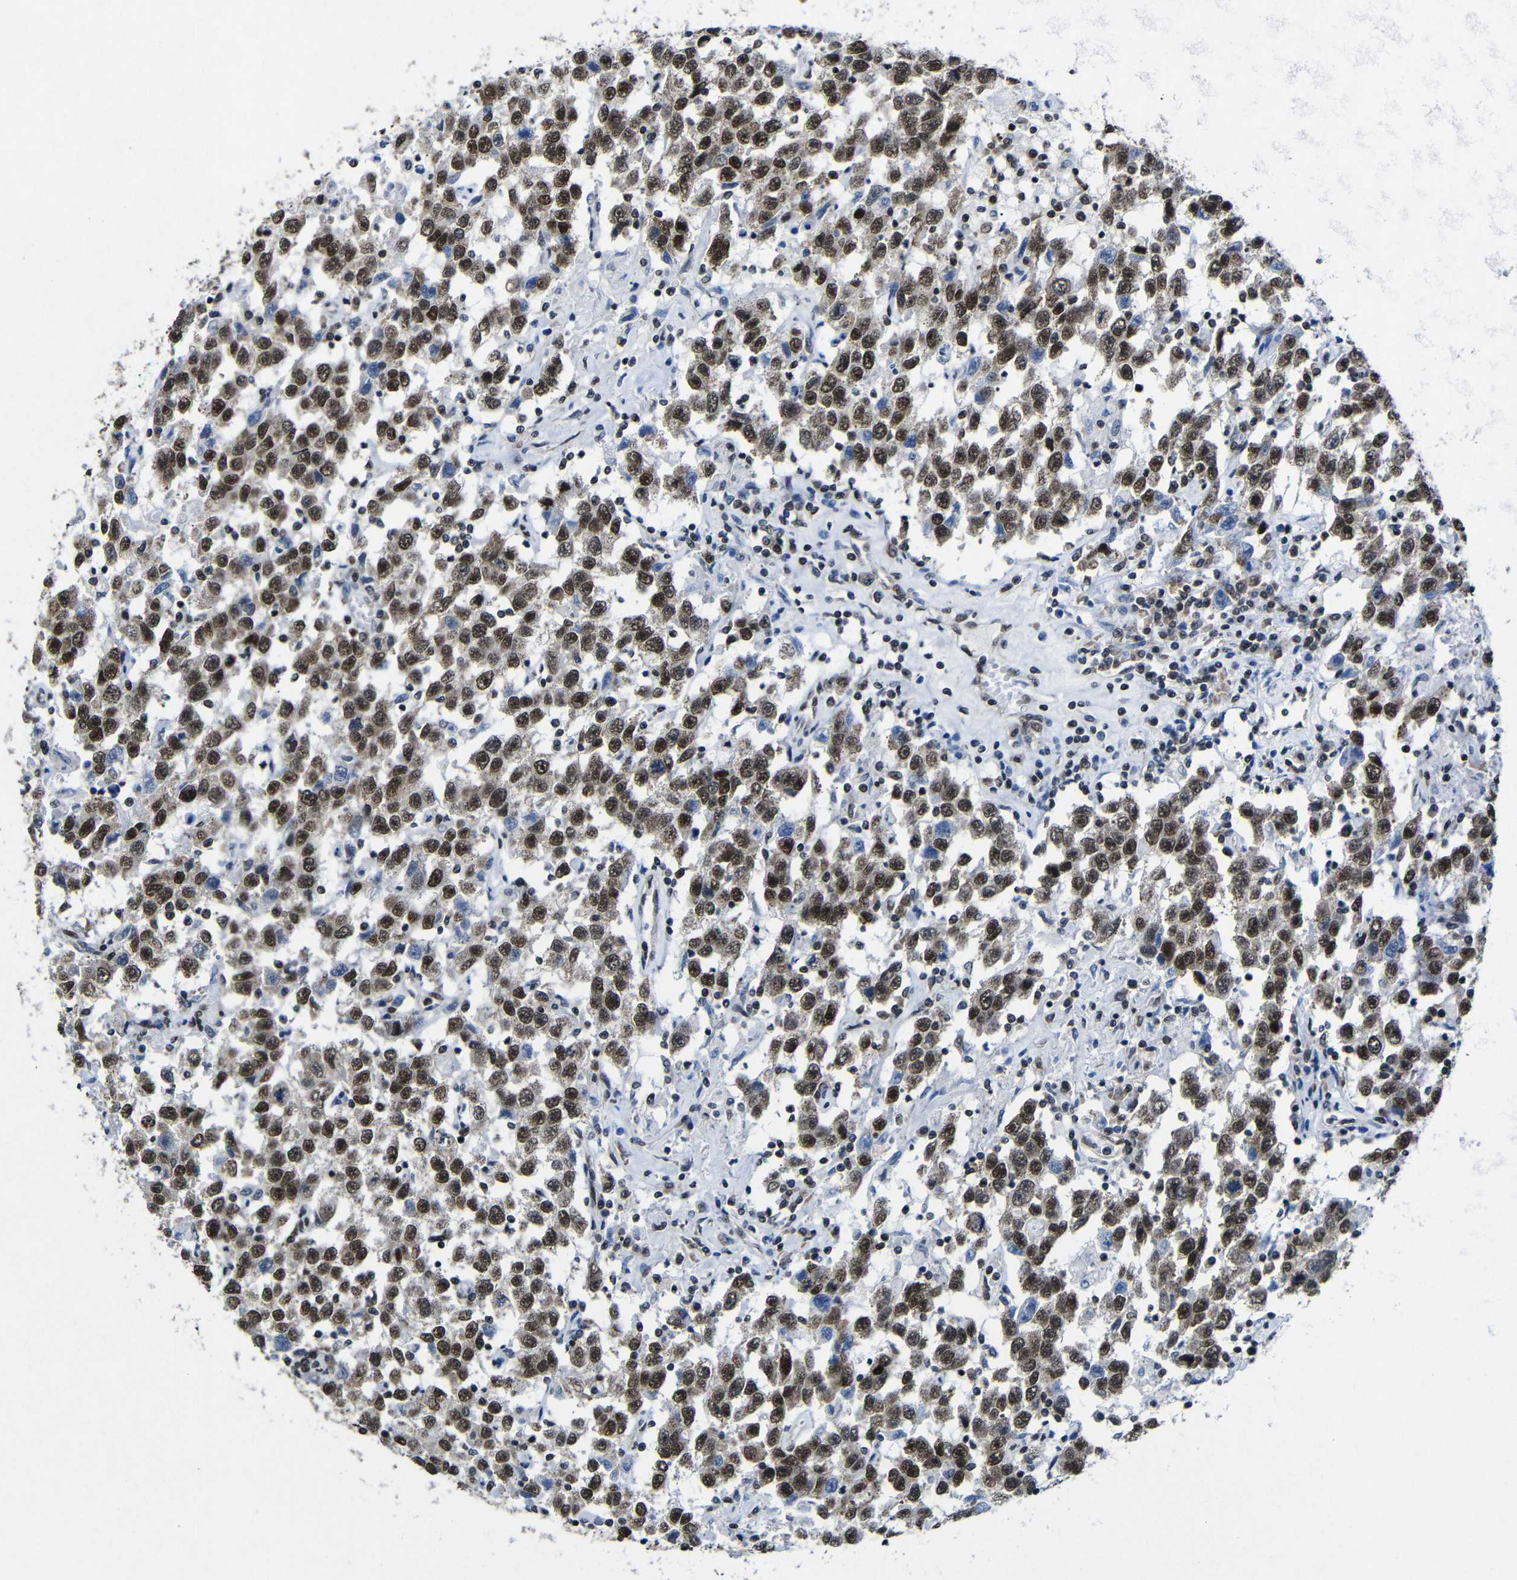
{"staining": {"intensity": "strong", "quantity": ">75%", "location": "nuclear"}, "tissue": "testis cancer", "cell_type": "Tumor cells", "image_type": "cancer", "snomed": [{"axis": "morphology", "description": "Seminoma, NOS"}, {"axis": "topography", "description": "Testis"}], "caption": "The image reveals a brown stain indicating the presence of a protein in the nuclear of tumor cells in testis cancer.", "gene": "PTBP1", "patient": {"sex": "male", "age": 41}}